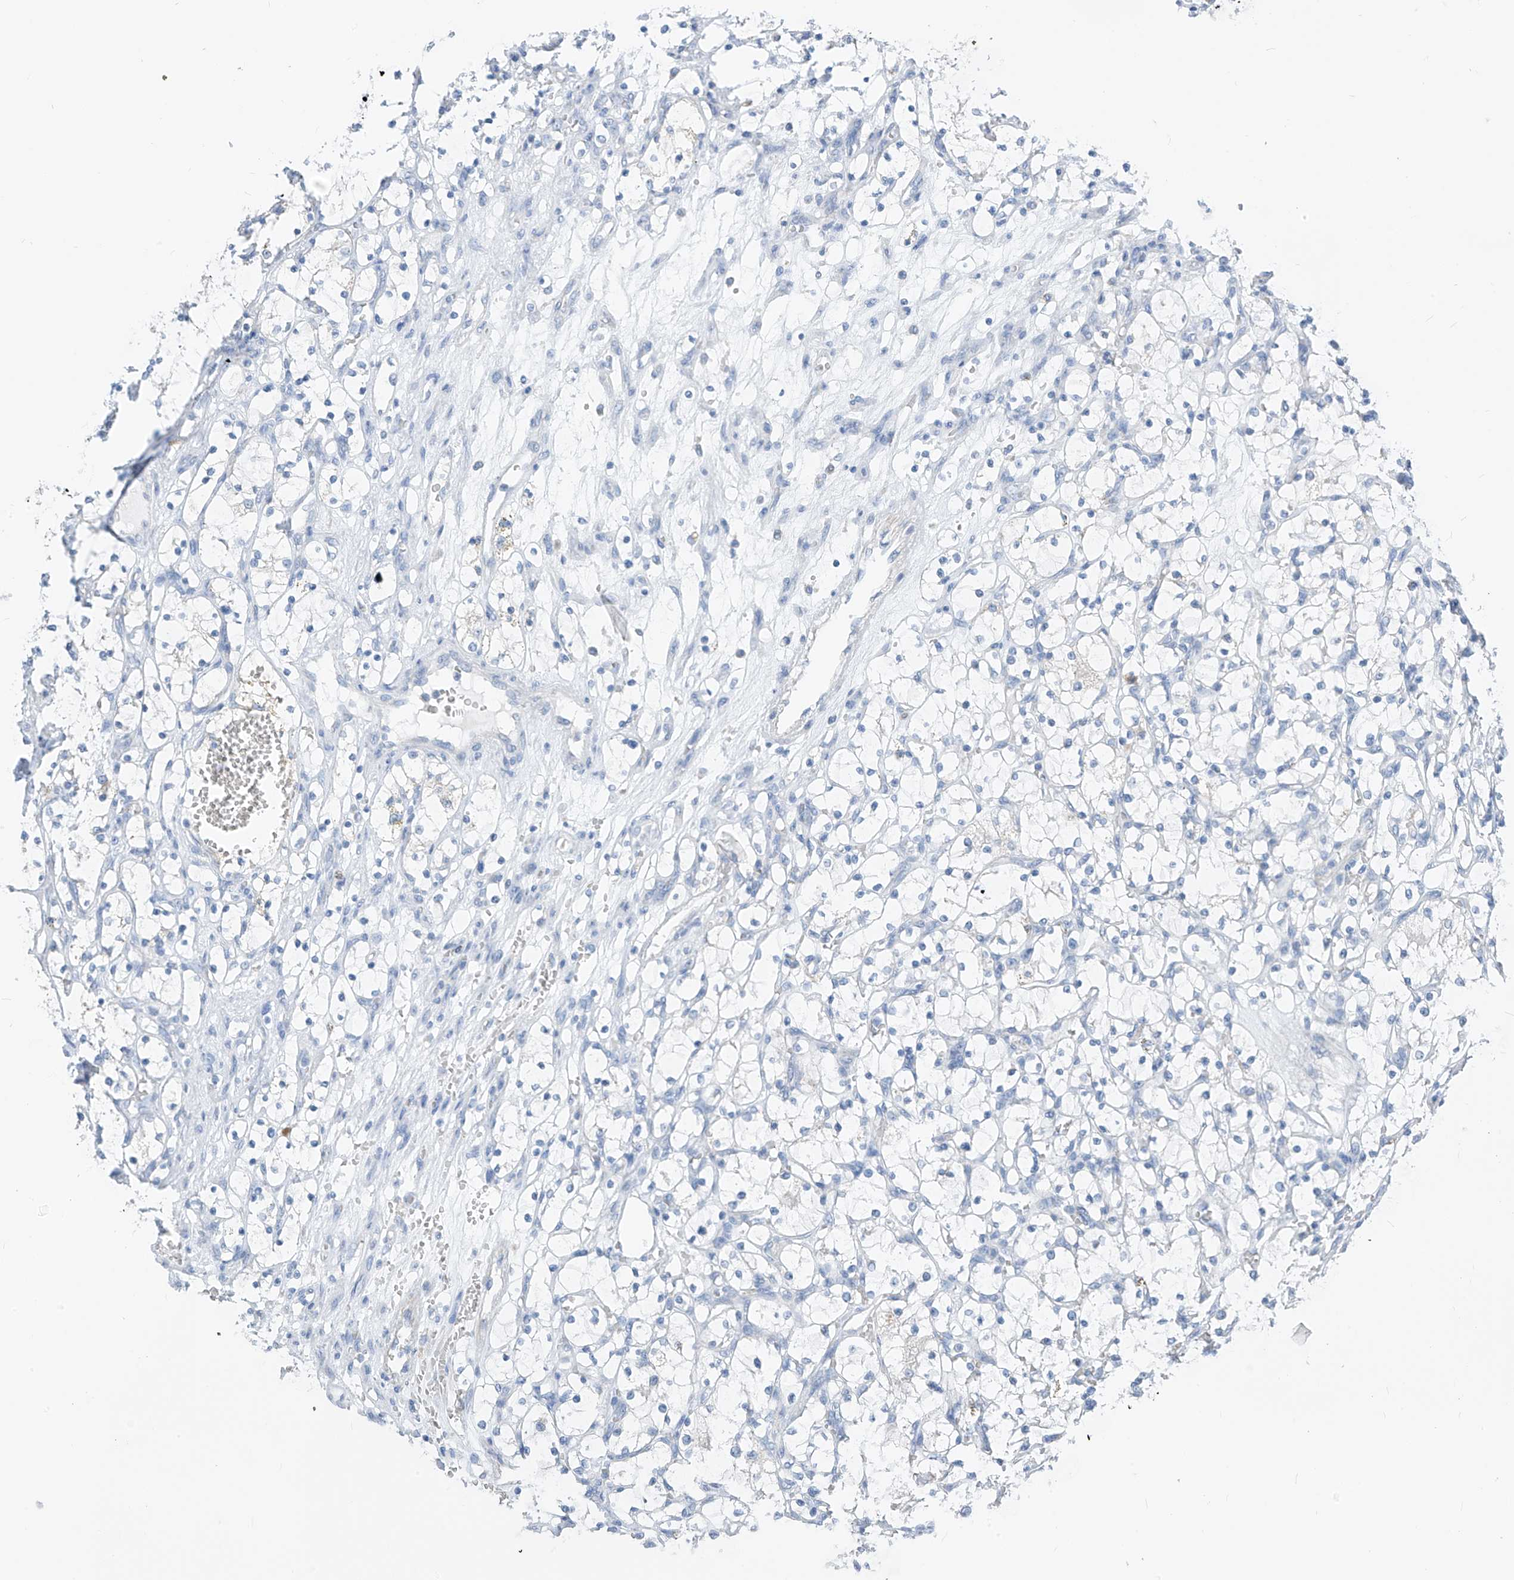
{"staining": {"intensity": "negative", "quantity": "none", "location": "none"}, "tissue": "renal cancer", "cell_type": "Tumor cells", "image_type": "cancer", "snomed": [{"axis": "morphology", "description": "Adenocarcinoma, NOS"}, {"axis": "topography", "description": "Kidney"}], "caption": "The histopathology image shows no staining of tumor cells in renal adenocarcinoma.", "gene": "ZNF404", "patient": {"sex": "female", "age": 69}}